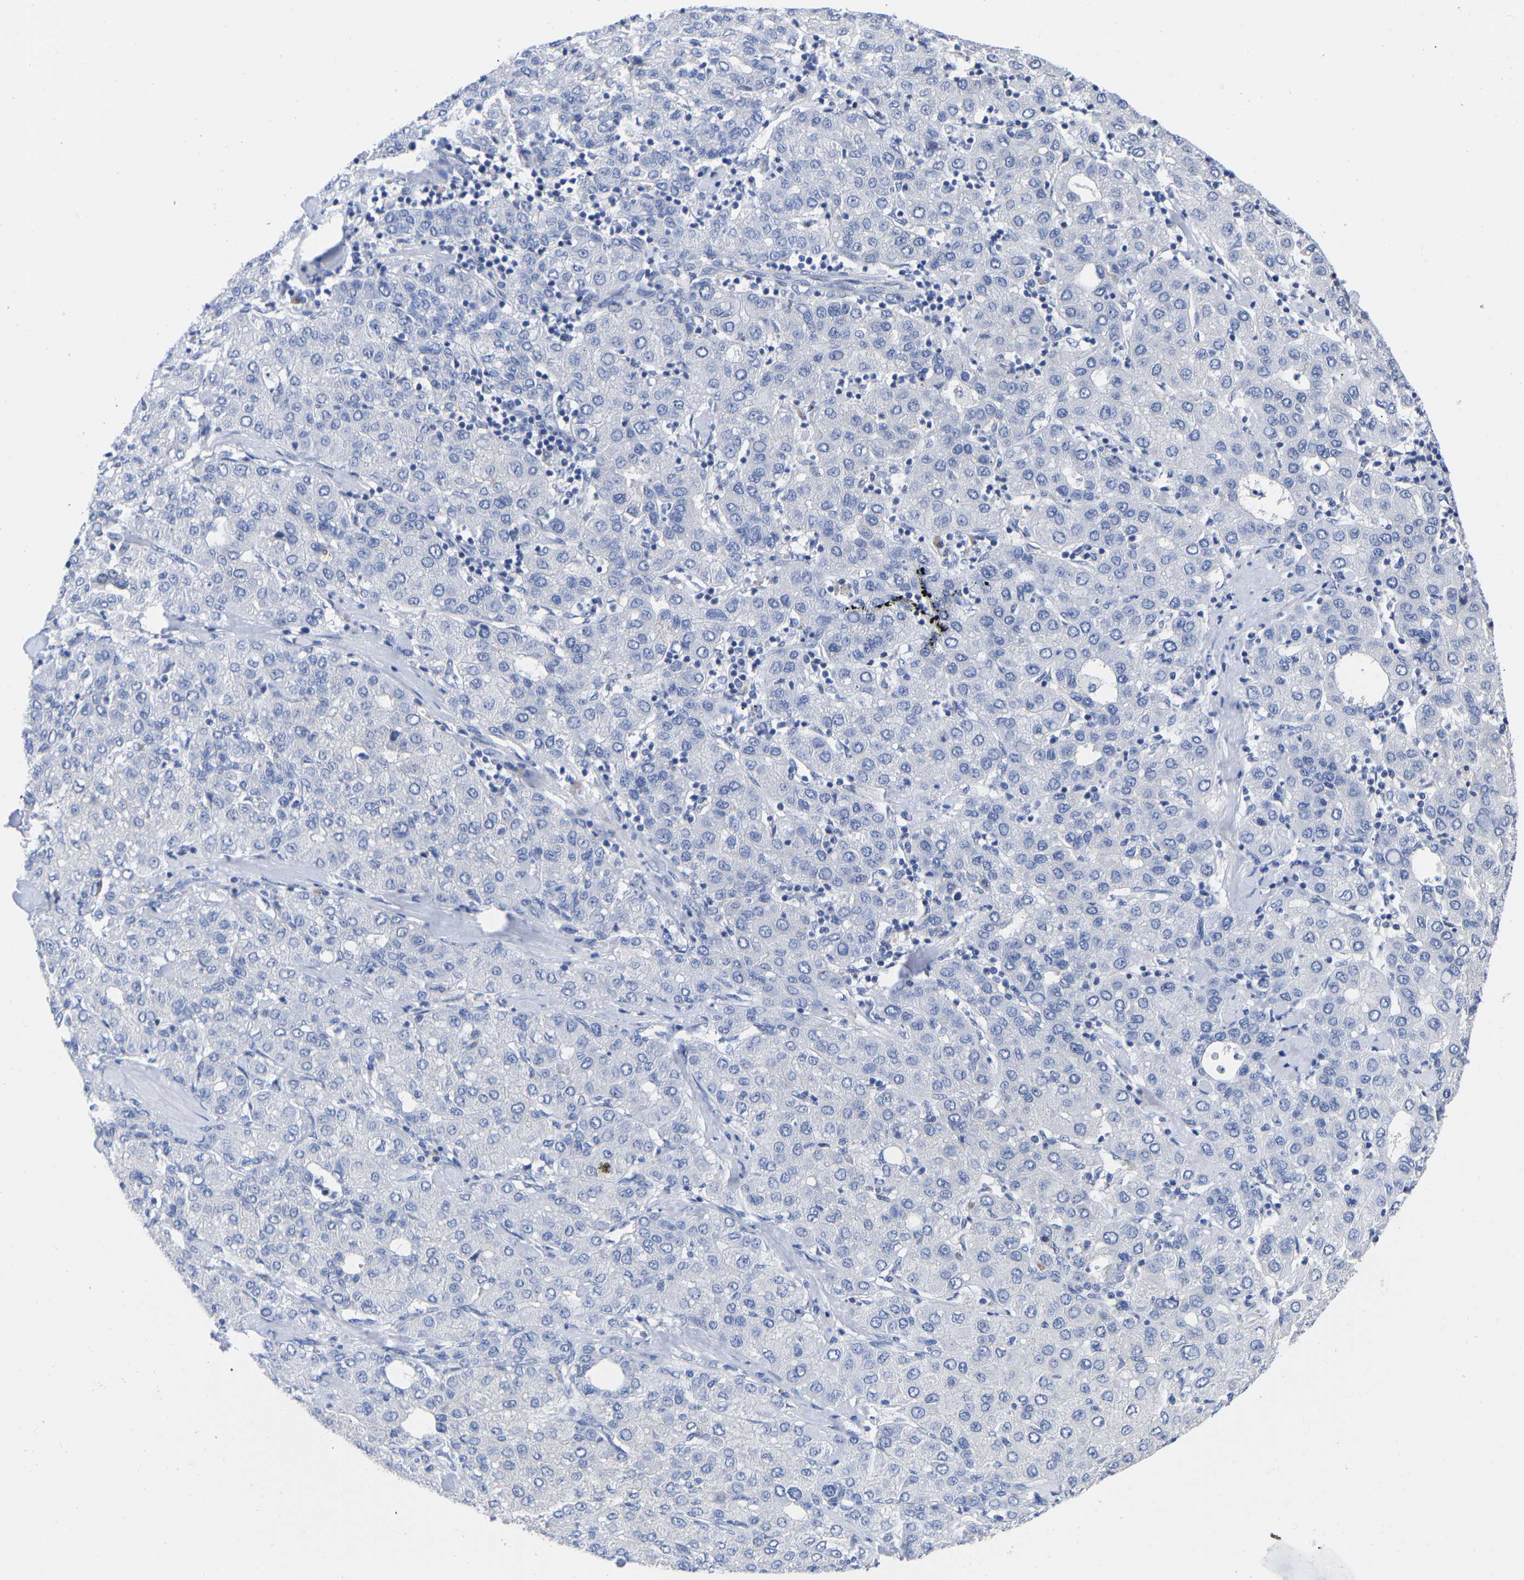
{"staining": {"intensity": "negative", "quantity": "none", "location": "none"}, "tissue": "liver cancer", "cell_type": "Tumor cells", "image_type": "cancer", "snomed": [{"axis": "morphology", "description": "Carcinoma, Hepatocellular, NOS"}, {"axis": "topography", "description": "Liver"}], "caption": "Liver cancer (hepatocellular carcinoma) was stained to show a protein in brown. There is no significant expression in tumor cells.", "gene": "GPA33", "patient": {"sex": "male", "age": 65}}